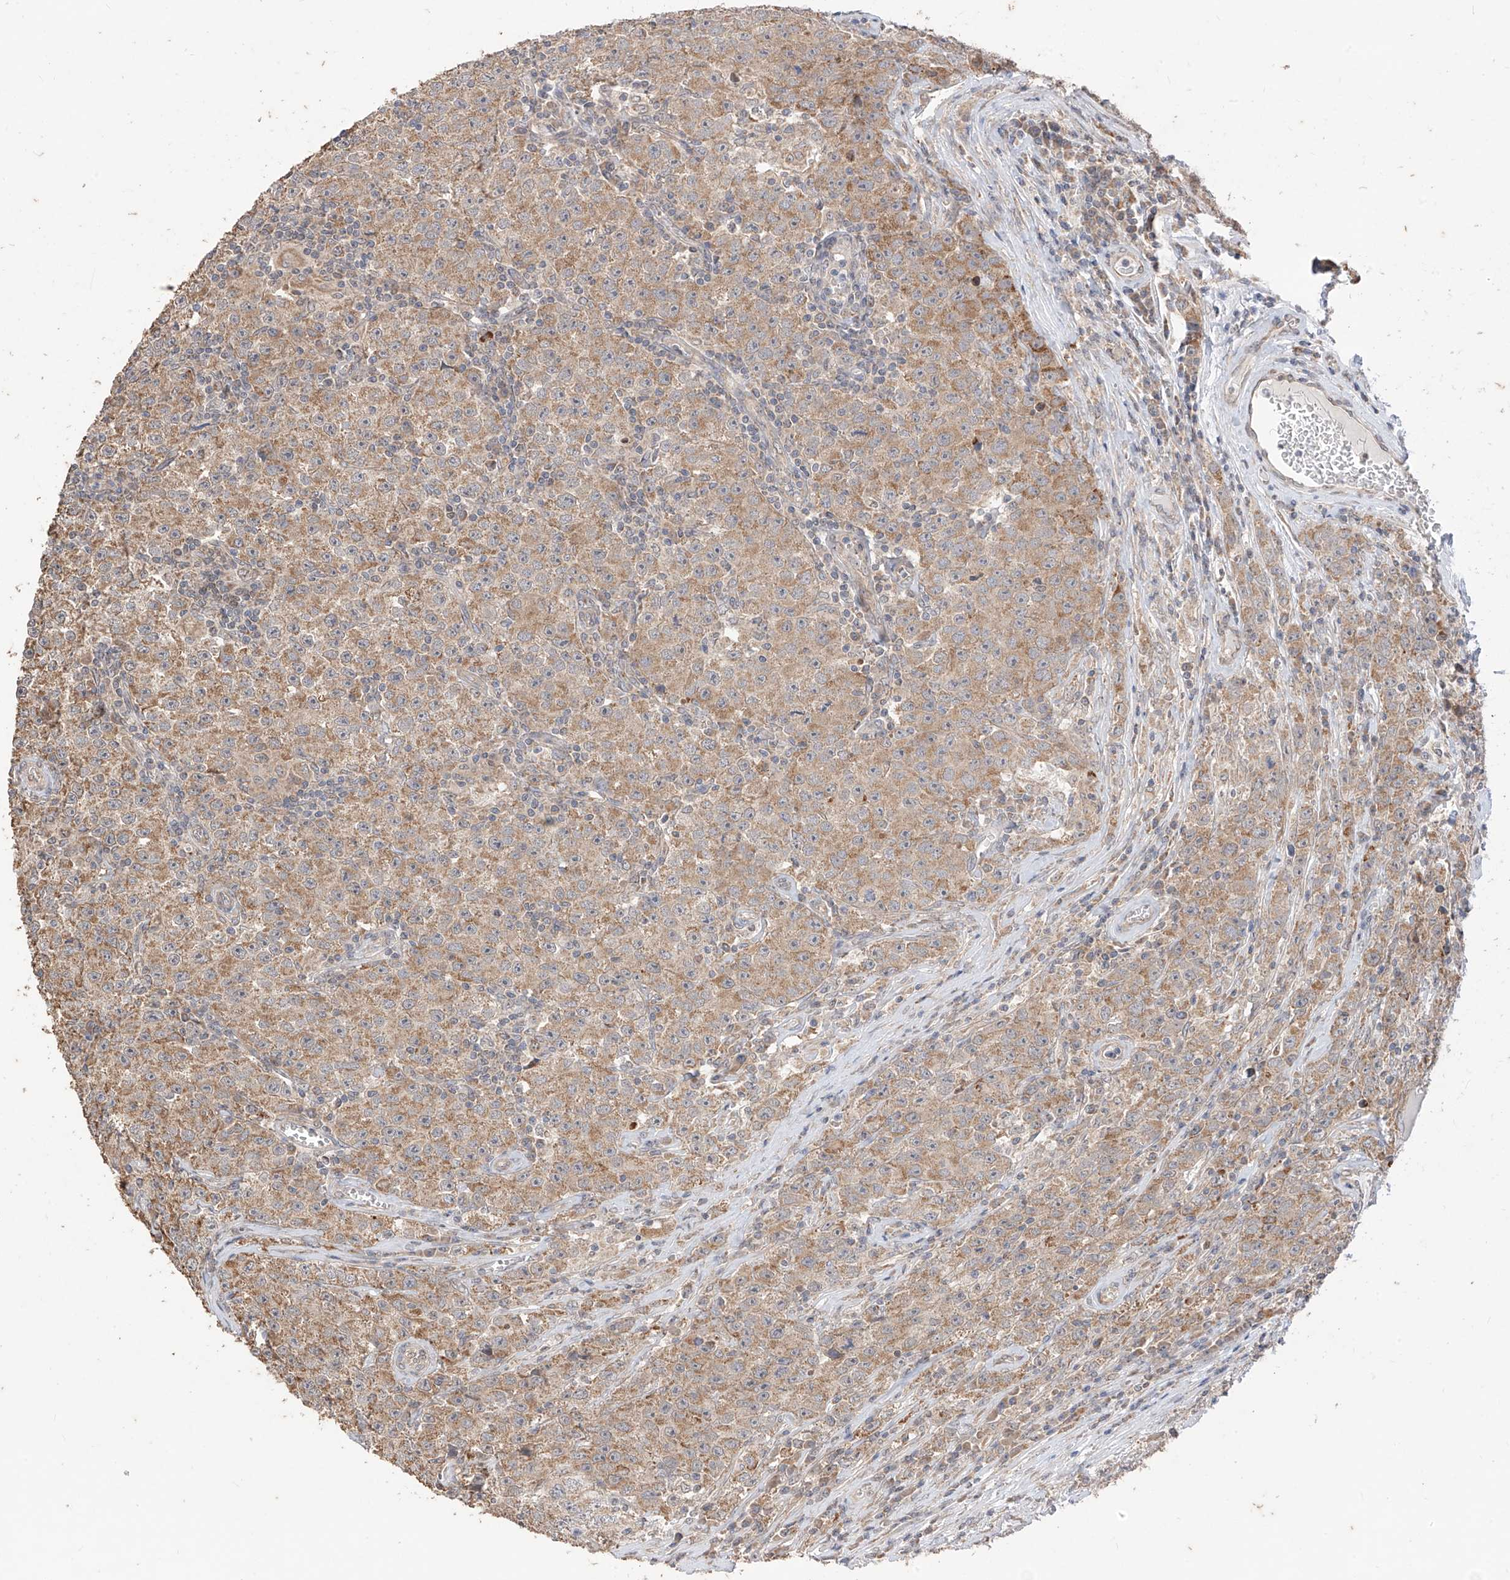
{"staining": {"intensity": "moderate", "quantity": ">75%", "location": "cytoplasmic/membranous"}, "tissue": "testis cancer", "cell_type": "Tumor cells", "image_type": "cancer", "snomed": [{"axis": "morphology", "description": "Seminoma, NOS"}, {"axis": "morphology", "description": "Carcinoma, Embryonal, NOS"}, {"axis": "topography", "description": "Testis"}], "caption": "Moderate cytoplasmic/membranous protein expression is appreciated in approximately >75% of tumor cells in seminoma (testis).", "gene": "MTUS2", "patient": {"sex": "male", "age": 43}}